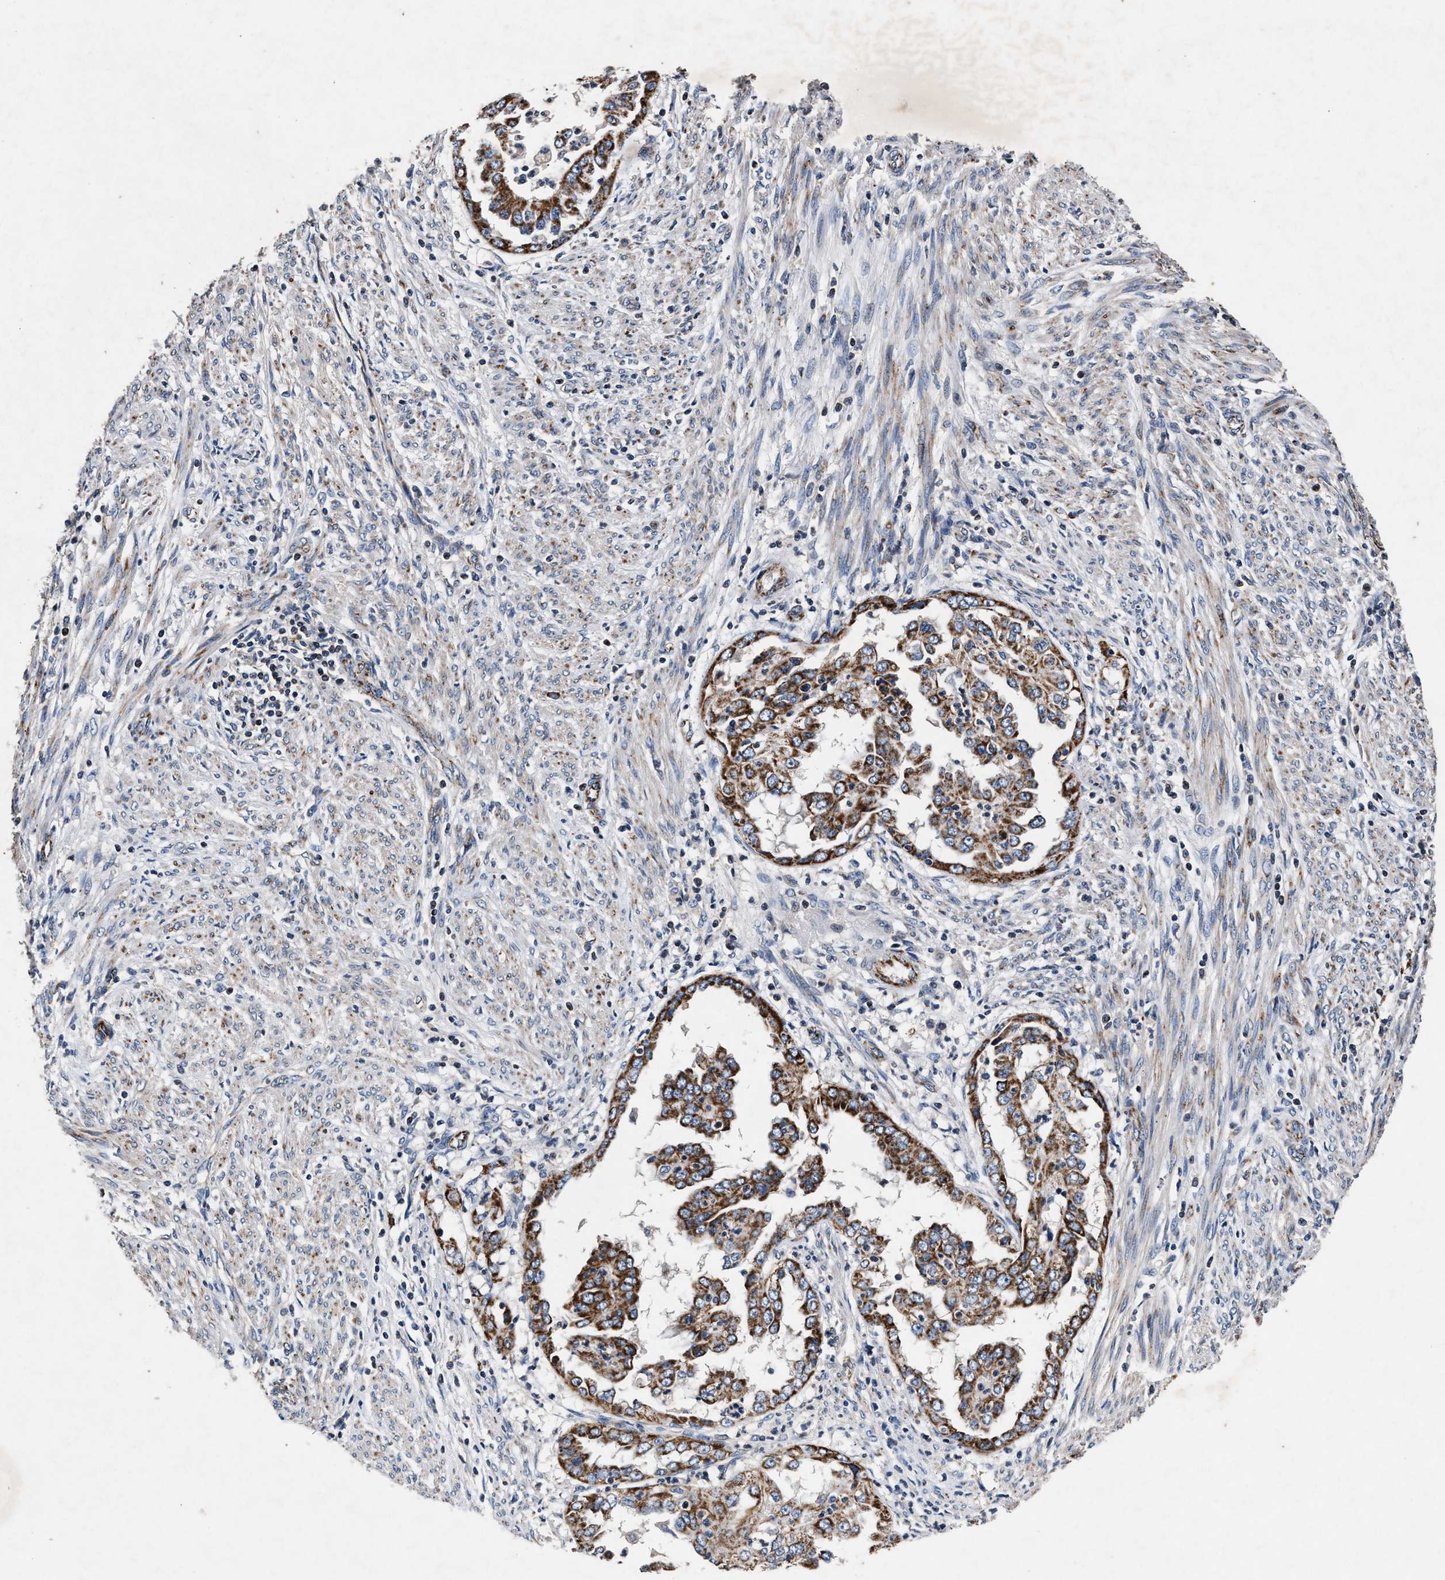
{"staining": {"intensity": "strong", "quantity": ">75%", "location": "cytoplasmic/membranous"}, "tissue": "endometrial cancer", "cell_type": "Tumor cells", "image_type": "cancer", "snomed": [{"axis": "morphology", "description": "Adenocarcinoma, NOS"}, {"axis": "topography", "description": "Endometrium"}], "caption": "Immunohistochemistry image of human endometrial adenocarcinoma stained for a protein (brown), which exhibits high levels of strong cytoplasmic/membranous expression in about >75% of tumor cells.", "gene": "PKD2L1", "patient": {"sex": "female", "age": 85}}